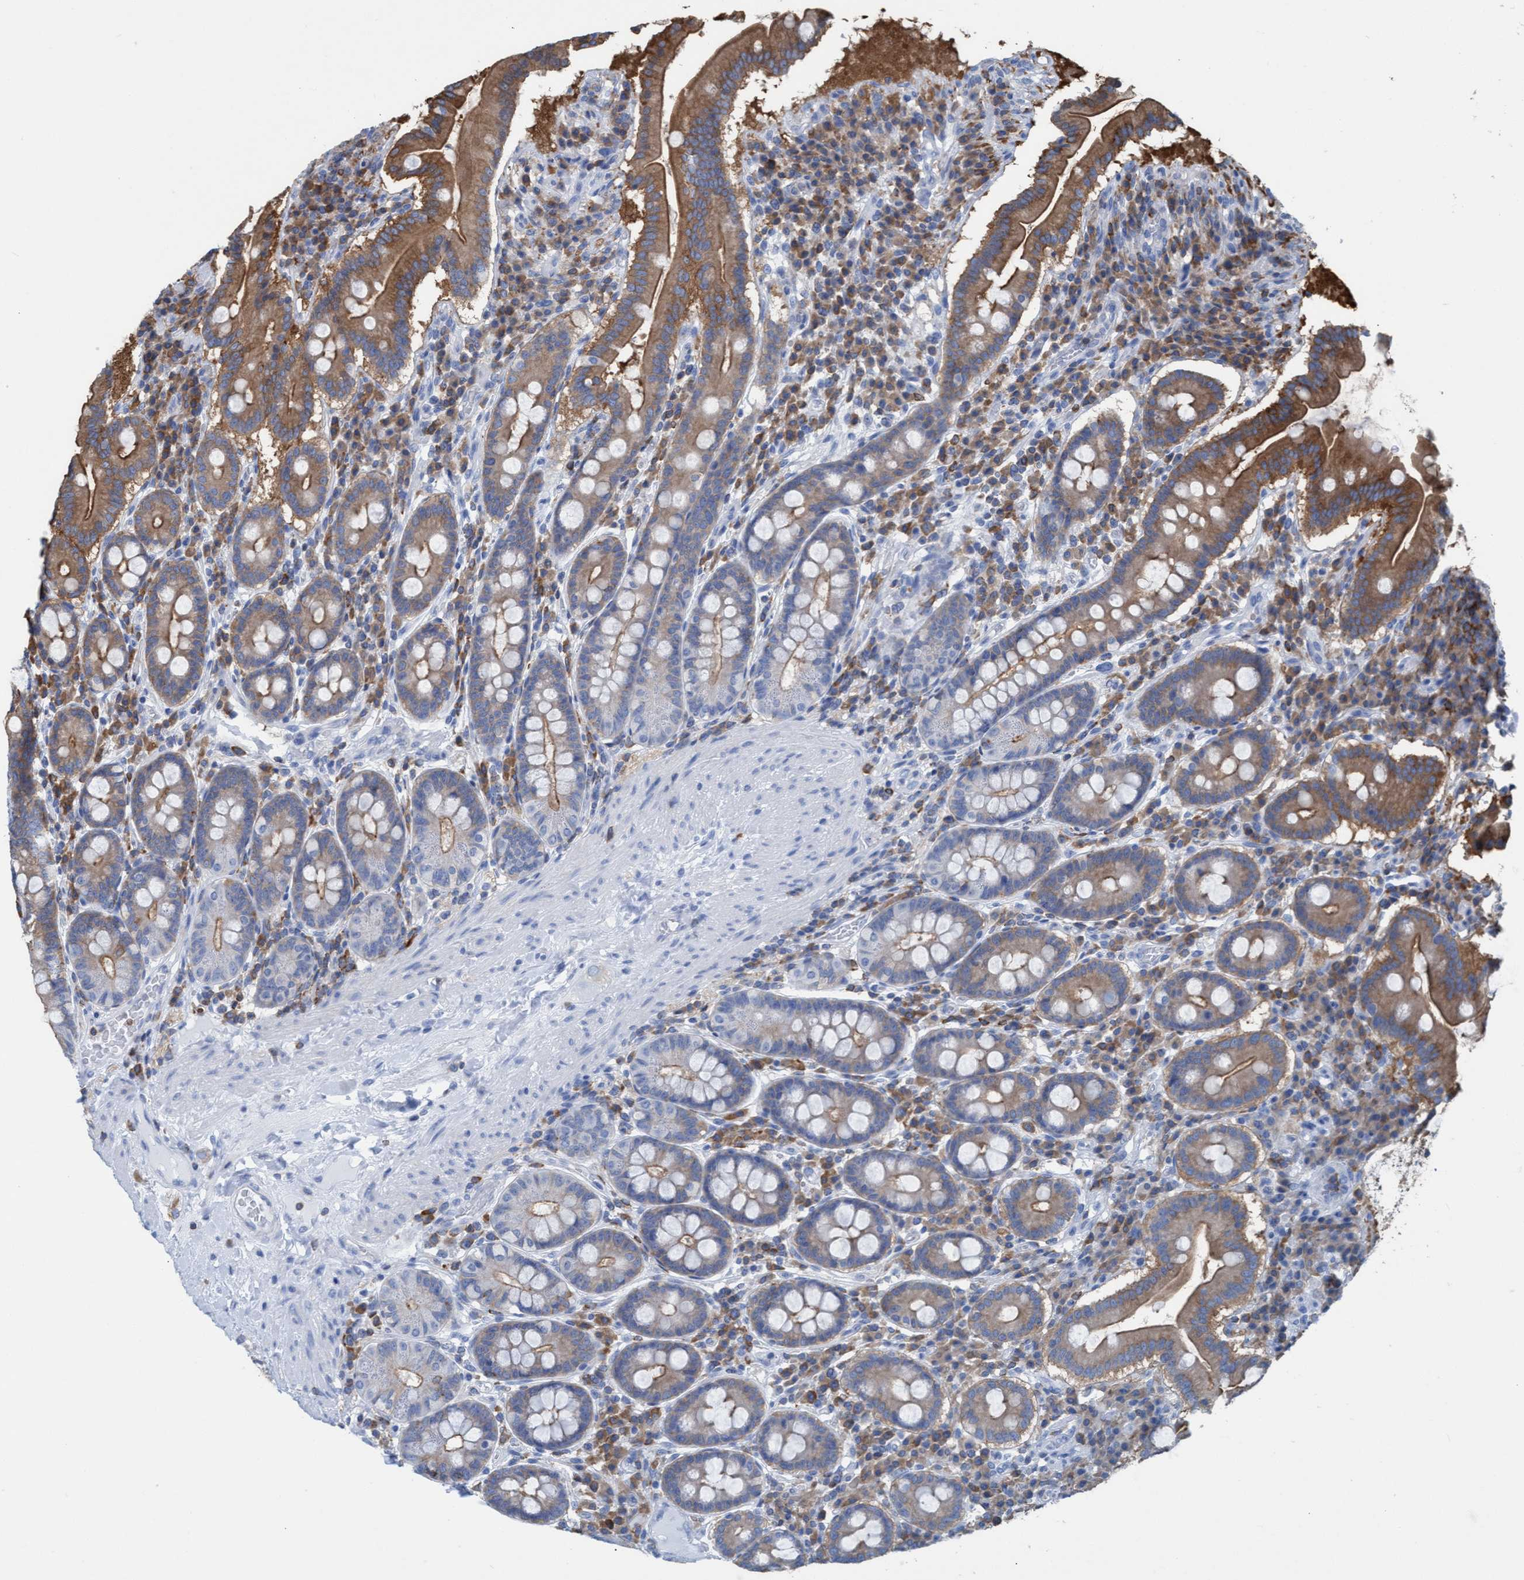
{"staining": {"intensity": "strong", "quantity": "25%-75%", "location": "cytoplasmic/membranous"}, "tissue": "duodenum", "cell_type": "Glandular cells", "image_type": "normal", "snomed": [{"axis": "morphology", "description": "Normal tissue, NOS"}, {"axis": "topography", "description": "Duodenum"}], "caption": "Immunohistochemistry histopathology image of benign duodenum: duodenum stained using IHC displays high levels of strong protein expression localized specifically in the cytoplasmic/membranous of glandular cells, appearing as a cytoplasmic/membranous brown color.", "gene": "EZR", "patient": {"sex": "male", "age": 50}}